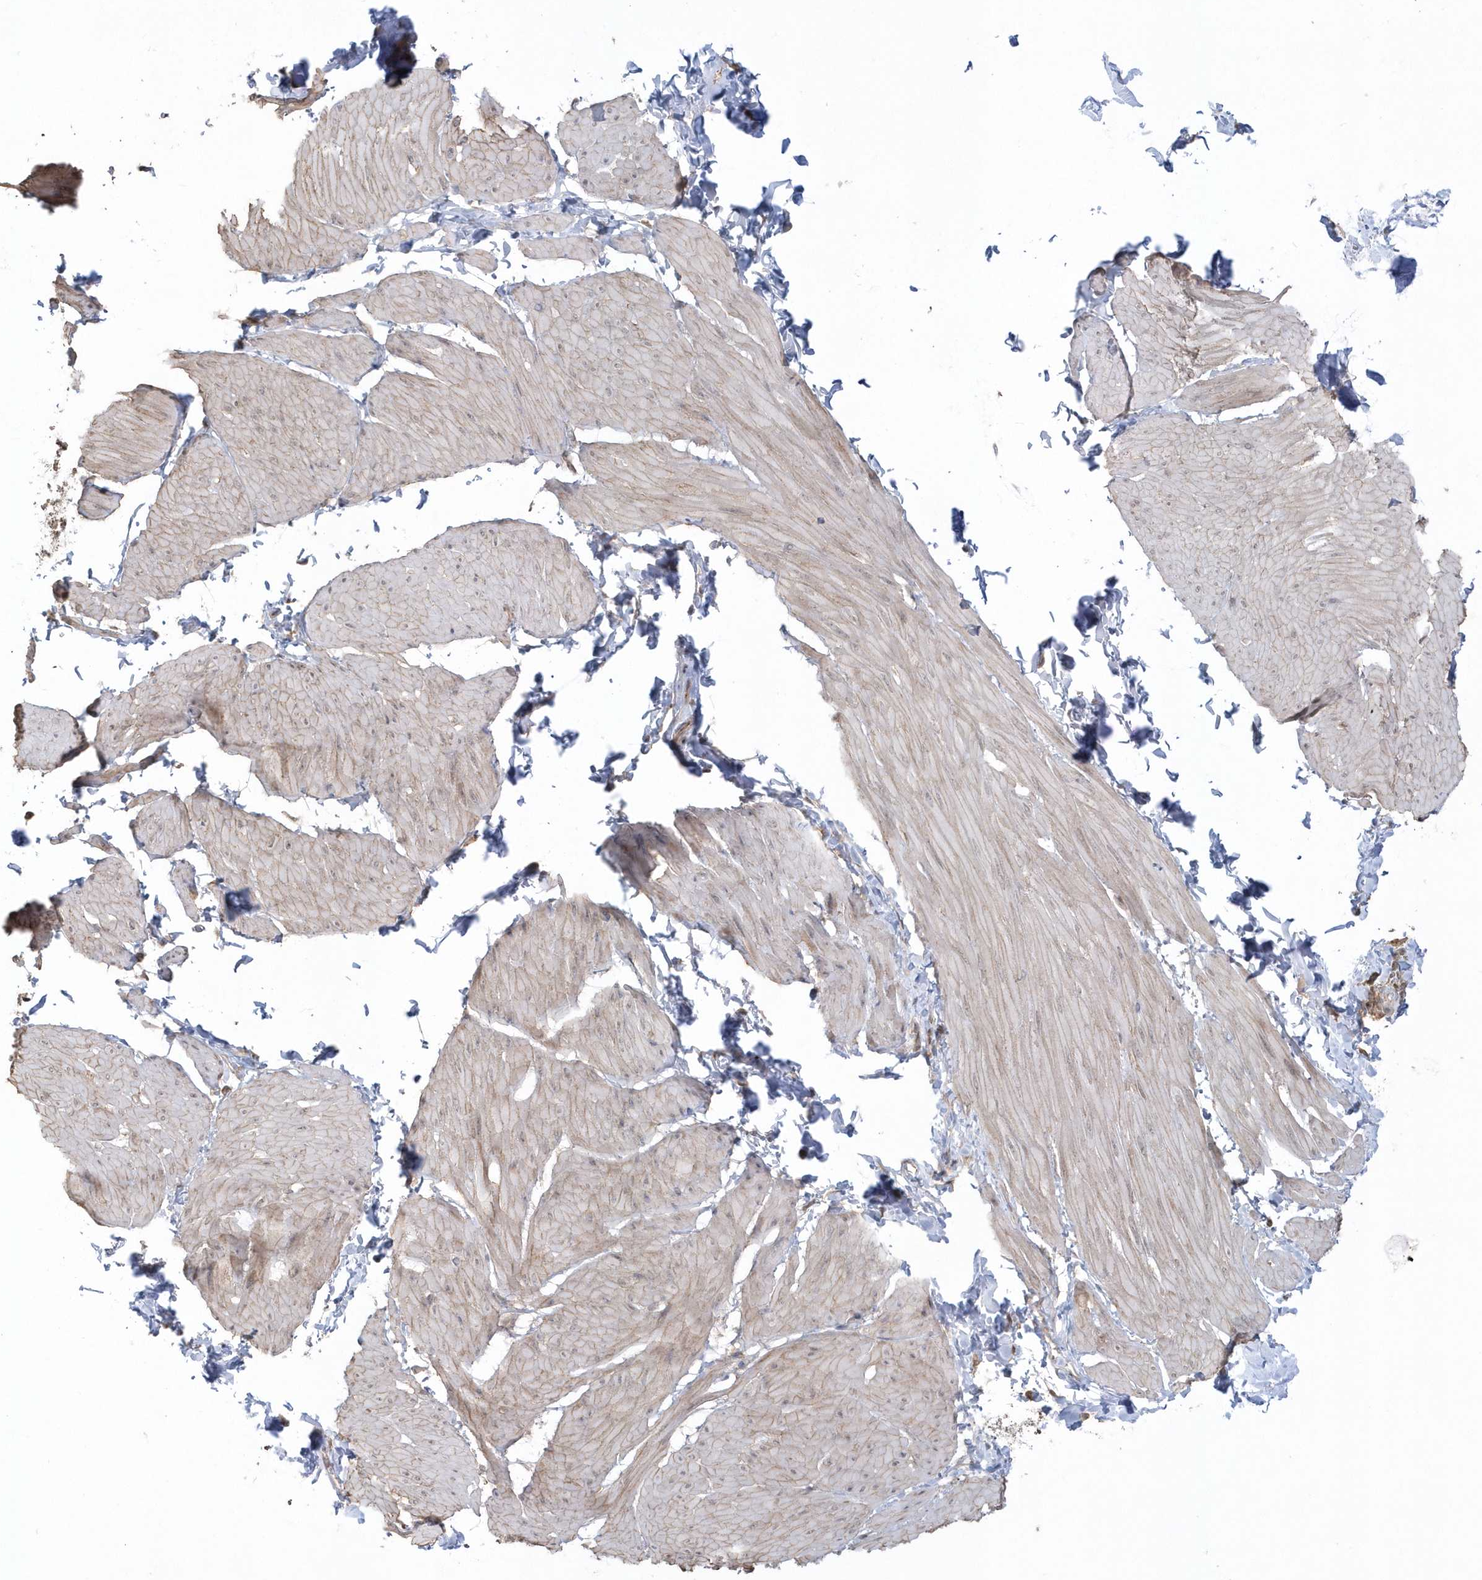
{"staining": {"intensity": "weak", "quantity": "<25%", "location": "nuclear"}, "tissue": "smooth muscle", "cell_type": "Smooth muscle cells", "image_type": "normal", "snomed": [{"axis": "morphology", "description": "Urothelial carcinoma, High grade"}, {"axis": "topography", "description": "Urinary bladder"}], "caption": "A high-resolution photomicrograph shows IHC staining of normal smooth muscle, which shows no significant positivity in smooth muscle cells. (DAB IHC with hematoxylin counter stain).", "gene": "BSN", "patient": {"sex": "male", "age": 46}}